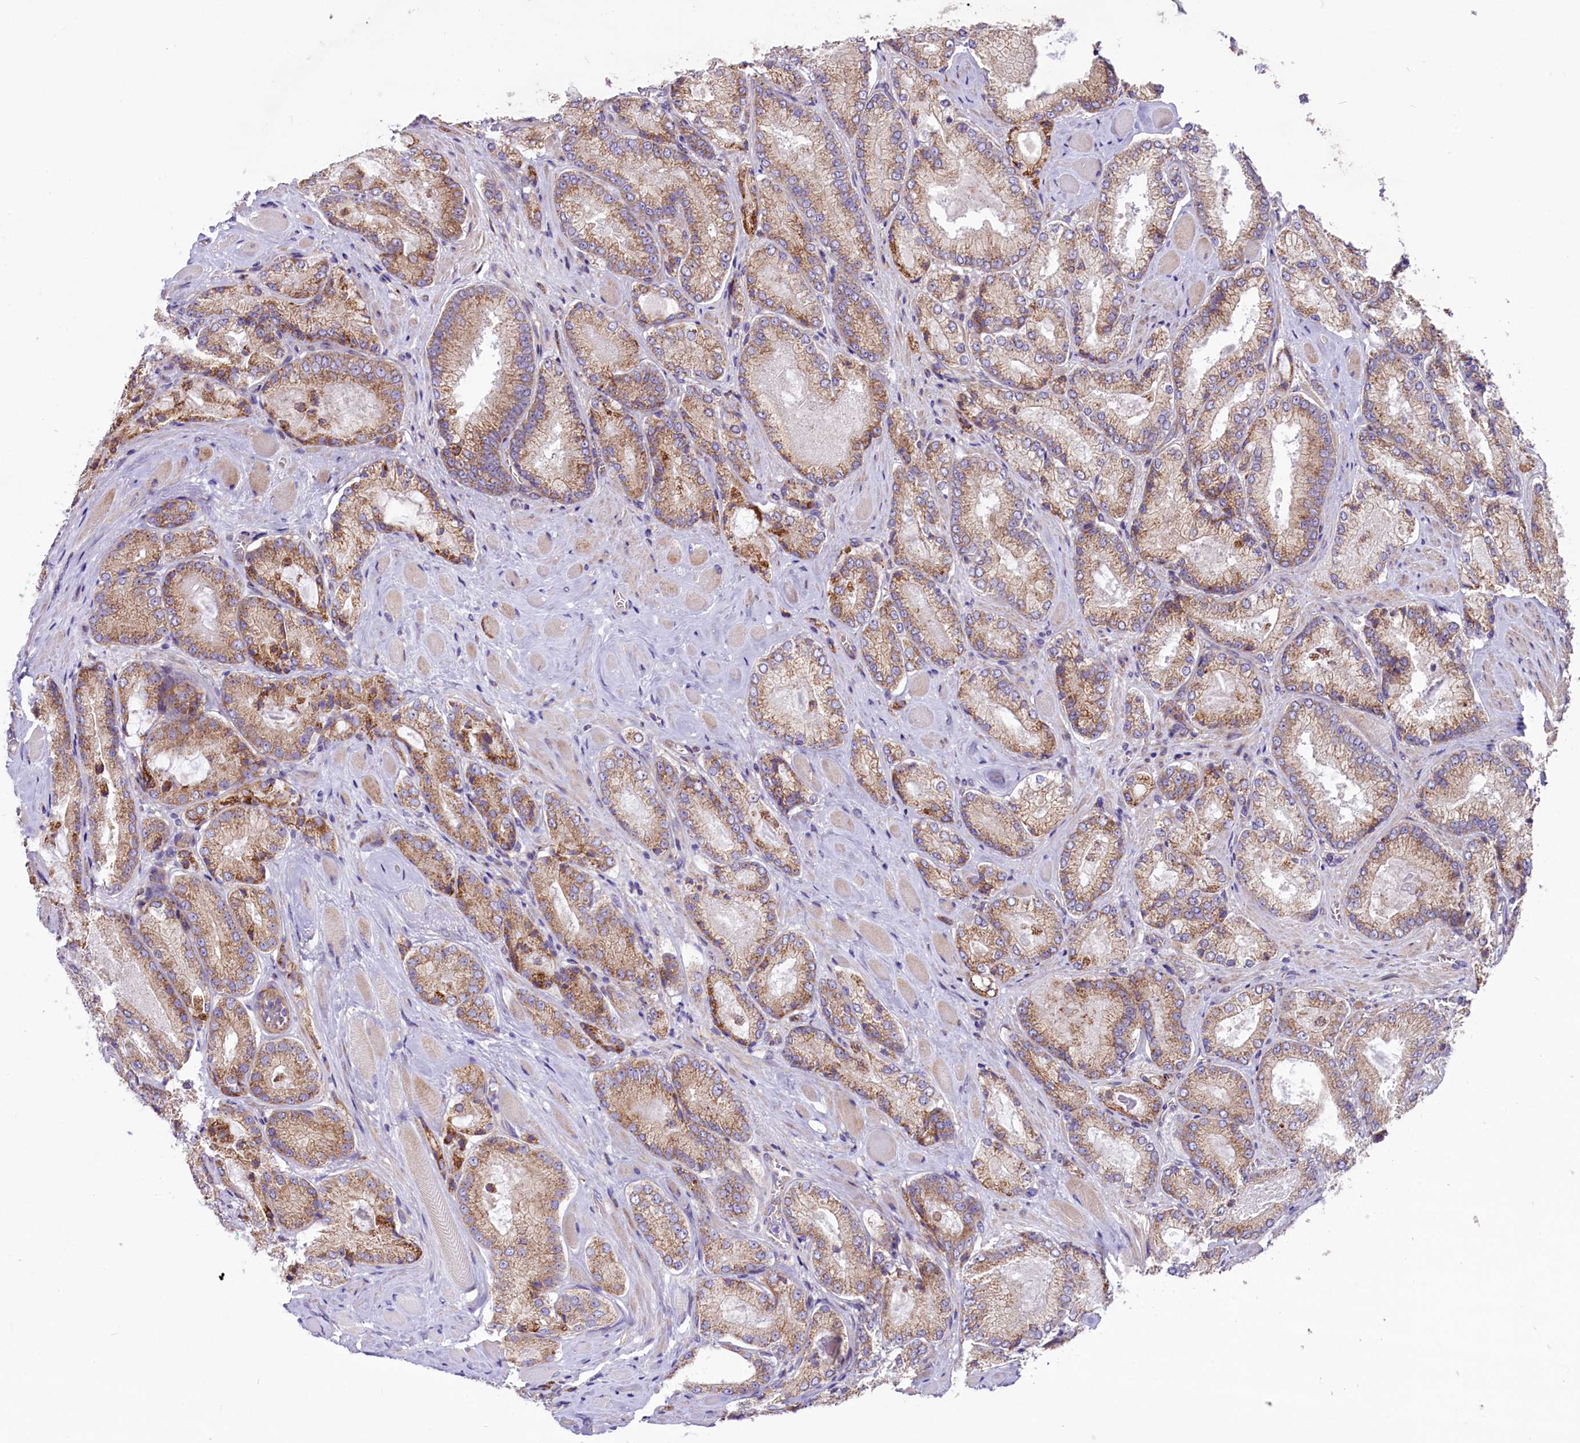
{"staining": {"intensity": "moderate", "quantity": ">75%", "location": "cytoplasmic/membranous"}, "tissue": "prostate cancer", "cell_type": "Tumor cells", "image_type": "cancer", "snomed": [{"axis": "morphology", "description": "Adenocarcinoma, Low grade"}, {"axis": "topography", "description": "Prostate"}], "caption": "Protein expression analysis of human low-grade adenocarcinoma (prostate) reveals moderate cytoplasmic/membranous expression in about >75% of tumor cells.", "gene": "PTPRU", "patient": {"sex": "male", "age": 74}}